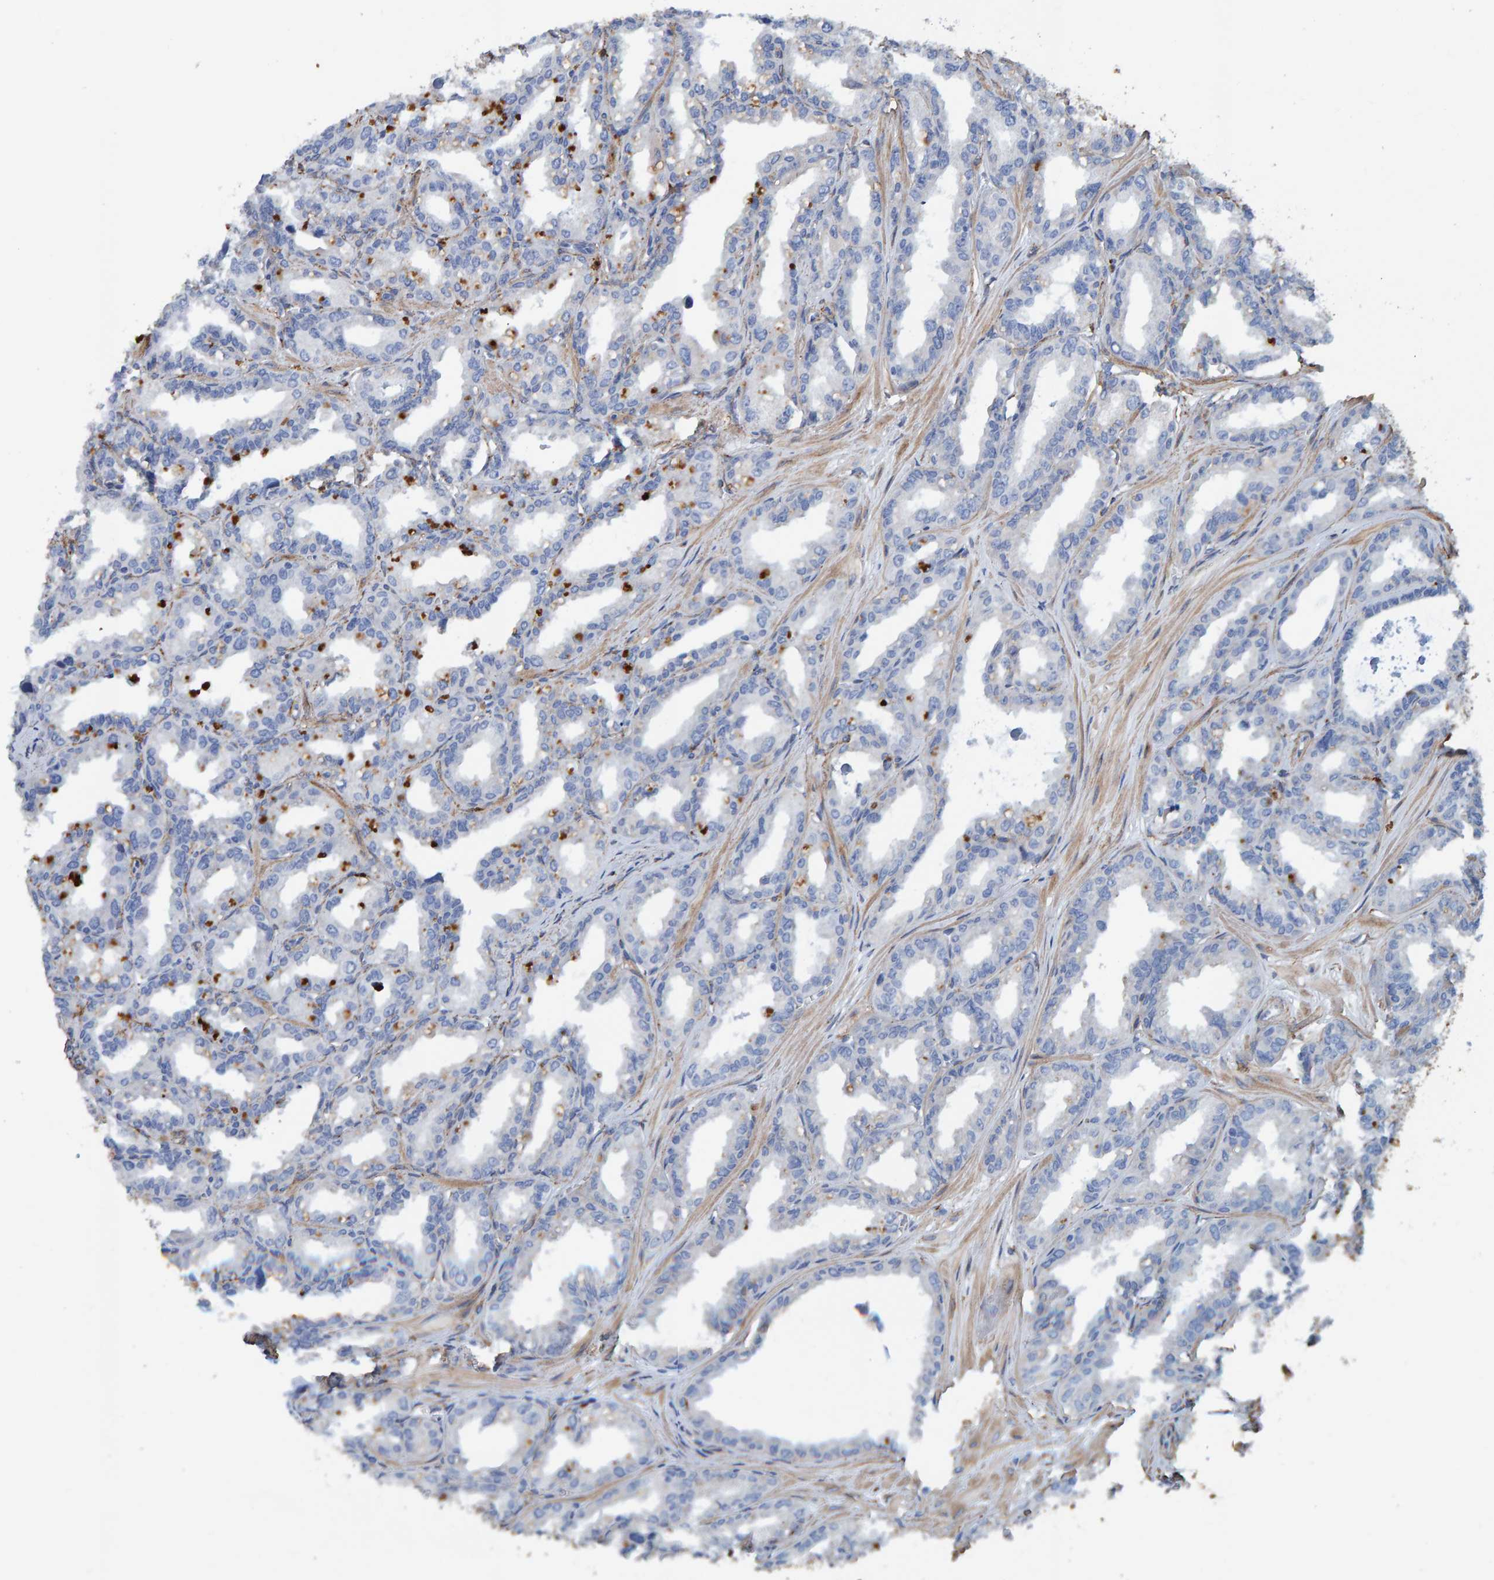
{"staining": {"intensity": "negative", "quantity": "none", "location": "none"}, "tissue": "seminal vesicle", "cell_type": "Glandular cells", "image_type": "normal", "snomed": [{"axis": "morphology", "description": "Normal tissue, NOS"}, {"axis": "topography", "description": "Prostate"}, {"axis": "topography", "description": "Seminal veicle"}], "caption": "Immunohistochemical staining of benign seminal vesicle demonstrates no significant staining in glandular cells. (DAB (3,3'-diaminobenzidine) immunohistochemistry (IHC) with hematoxylin counter stain).", "gene": "LRP1", "patient": {"sex": "male", "age": 51}}